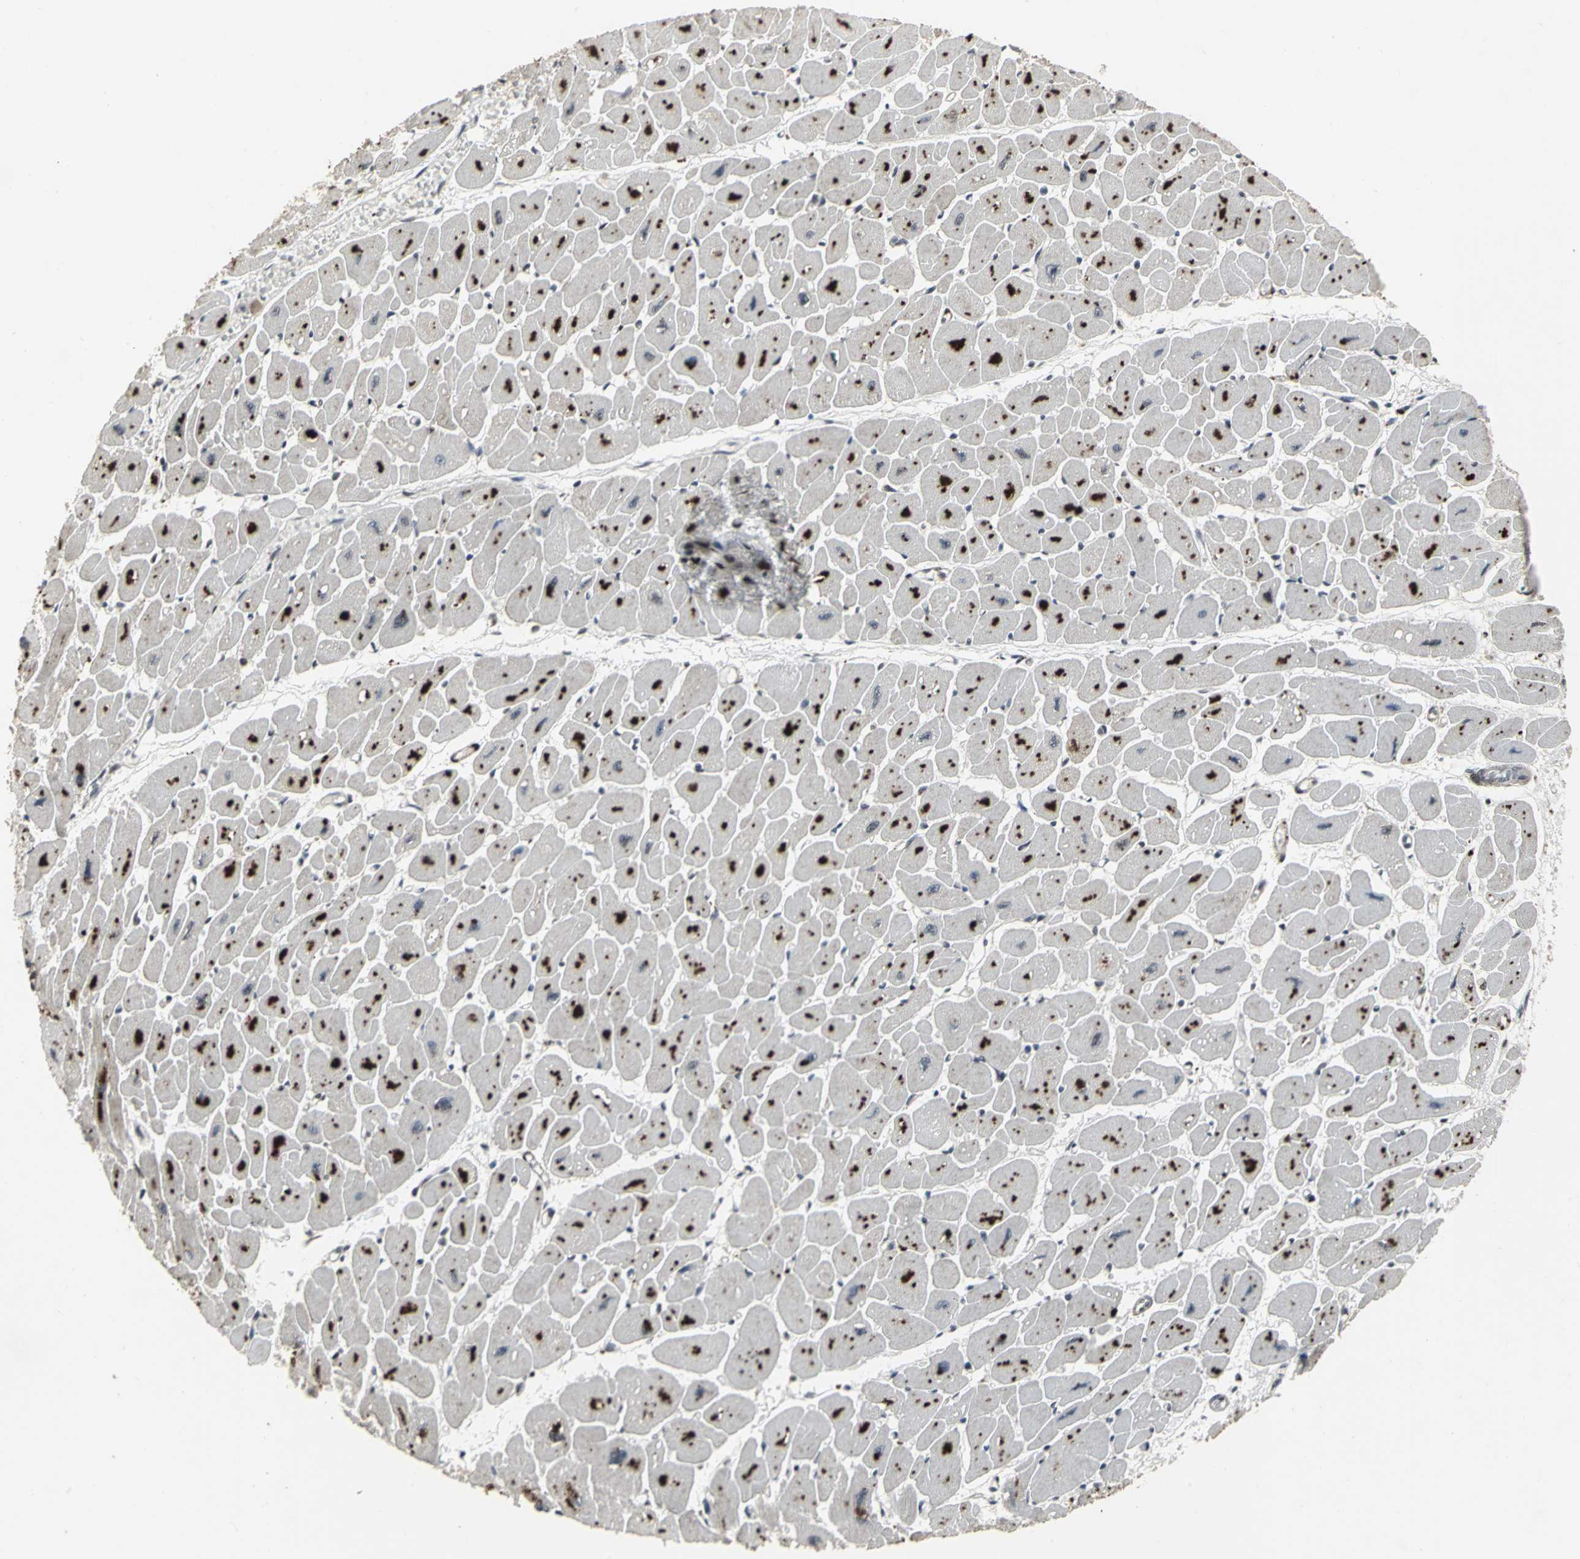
{"staining": {"intensity": "strong", "quantity": ">75%", "location": "cytoplasmic/membranous,nuclear"}, "tissue": "heart muscle", "cell_type": "Cardiomyocytes", "image_type": "normal", "snomed": [{"axis": "morphology", "description": "Normal tissue, NOS"}, {"axis": "topography", "description": "Heart"}], "caption": "An immunohistochemistry (IHC) photomicrograph of unremarkable tissue is shown. Protein staining in brown shows strong cytoplasmic/membranous,nuclear positivity in heart muscle within cardiomyocytes.", "gene": "SRF", "patient": {"sex": "female", "age": 54}}